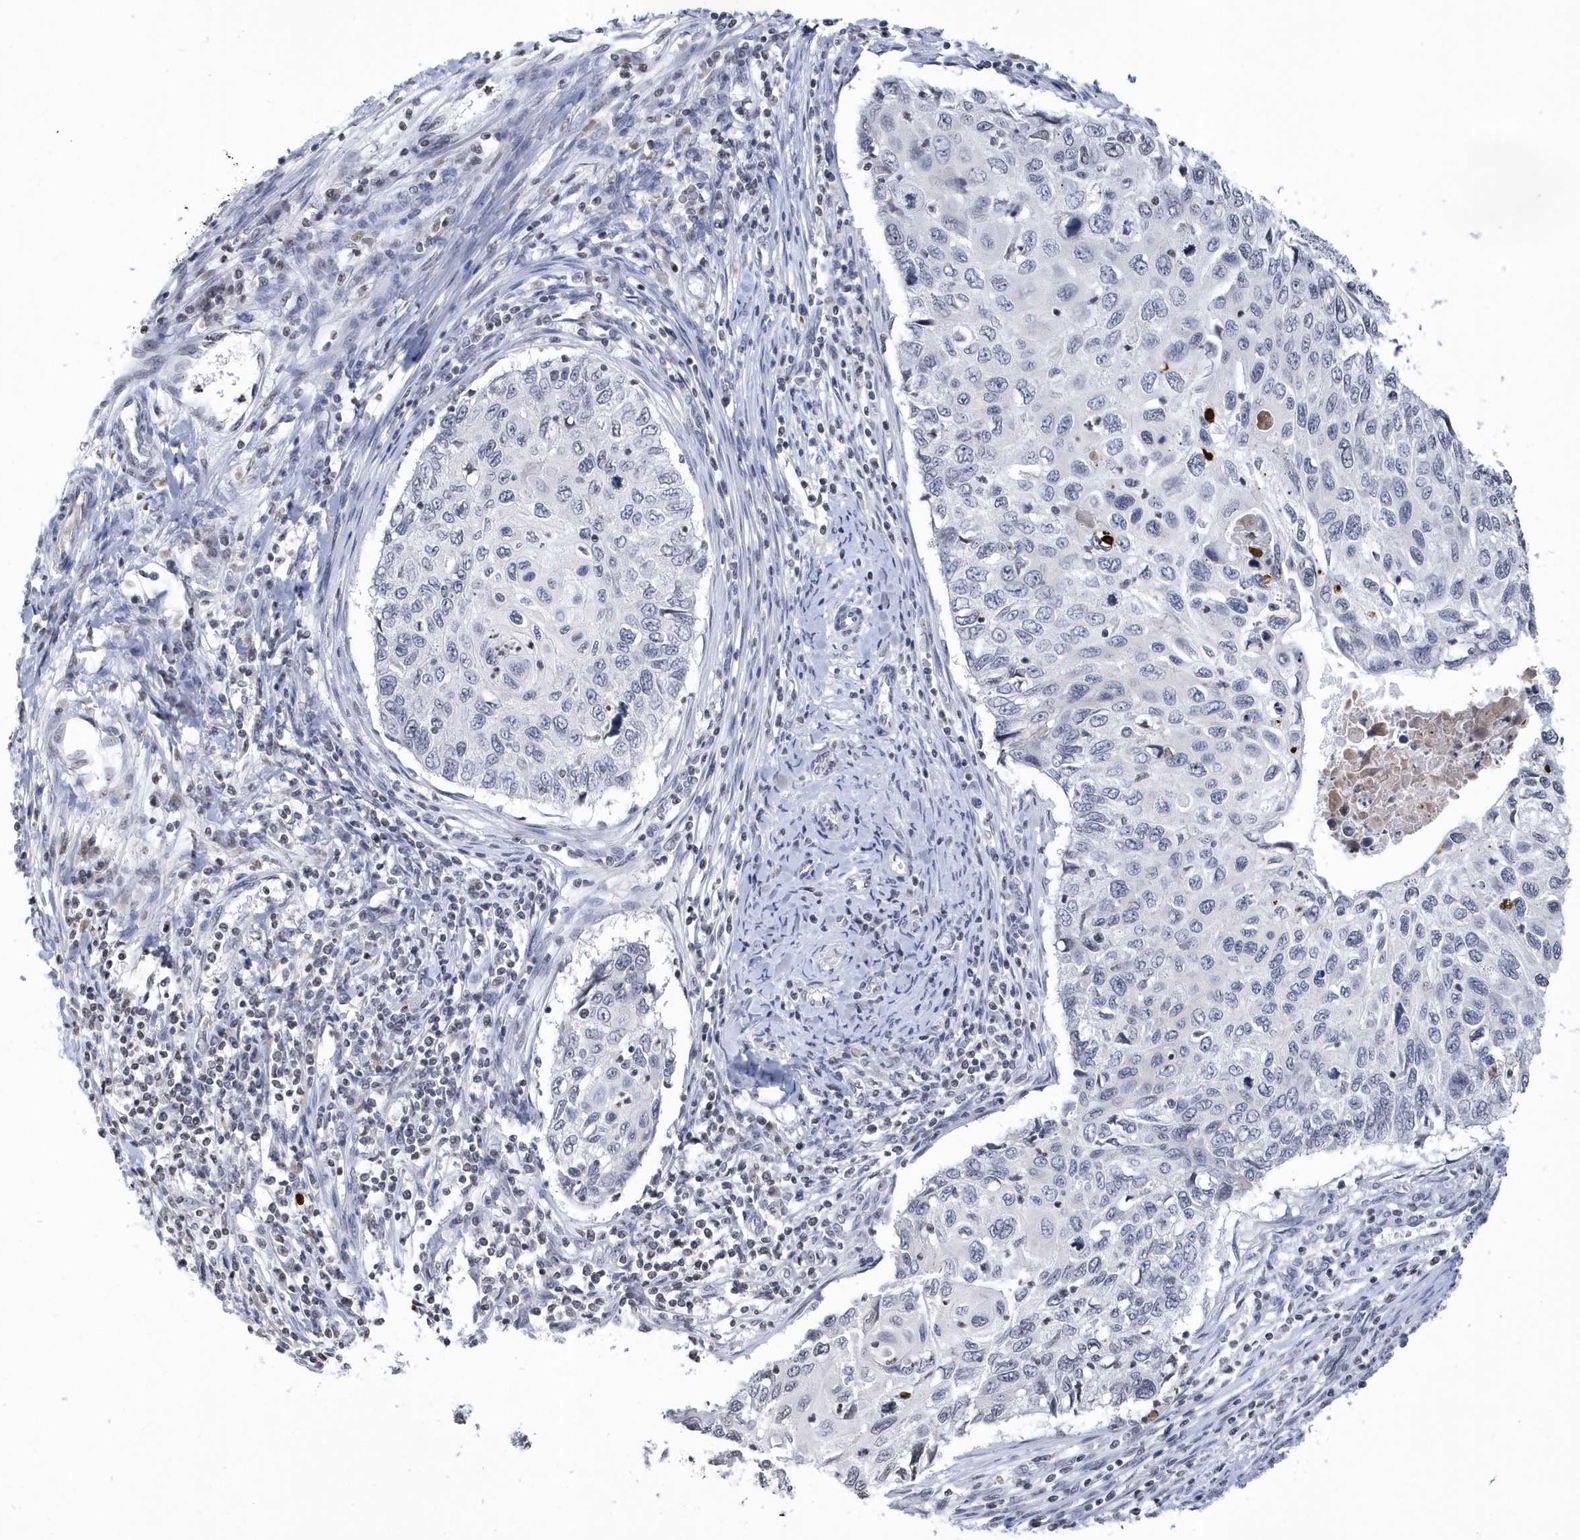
{"staining": {"intensity": "negative", "quantity": "none", "location": "none"}, "tissue": "cervical cancer", "cell_type": "Tumor cells", "image_type": "cancer", "snomed": [{"axis": "morphology", "description": "Squamous cell carcinoma, NOS"}, {"axis": "topography", "description": "Cervix"}], "caption": "Tumor cells are negative for protein expression in human squamous cell carcinoma (cervical).", "gene": "VWA5B2", "patient": {"sex": "female", "age": 70}}